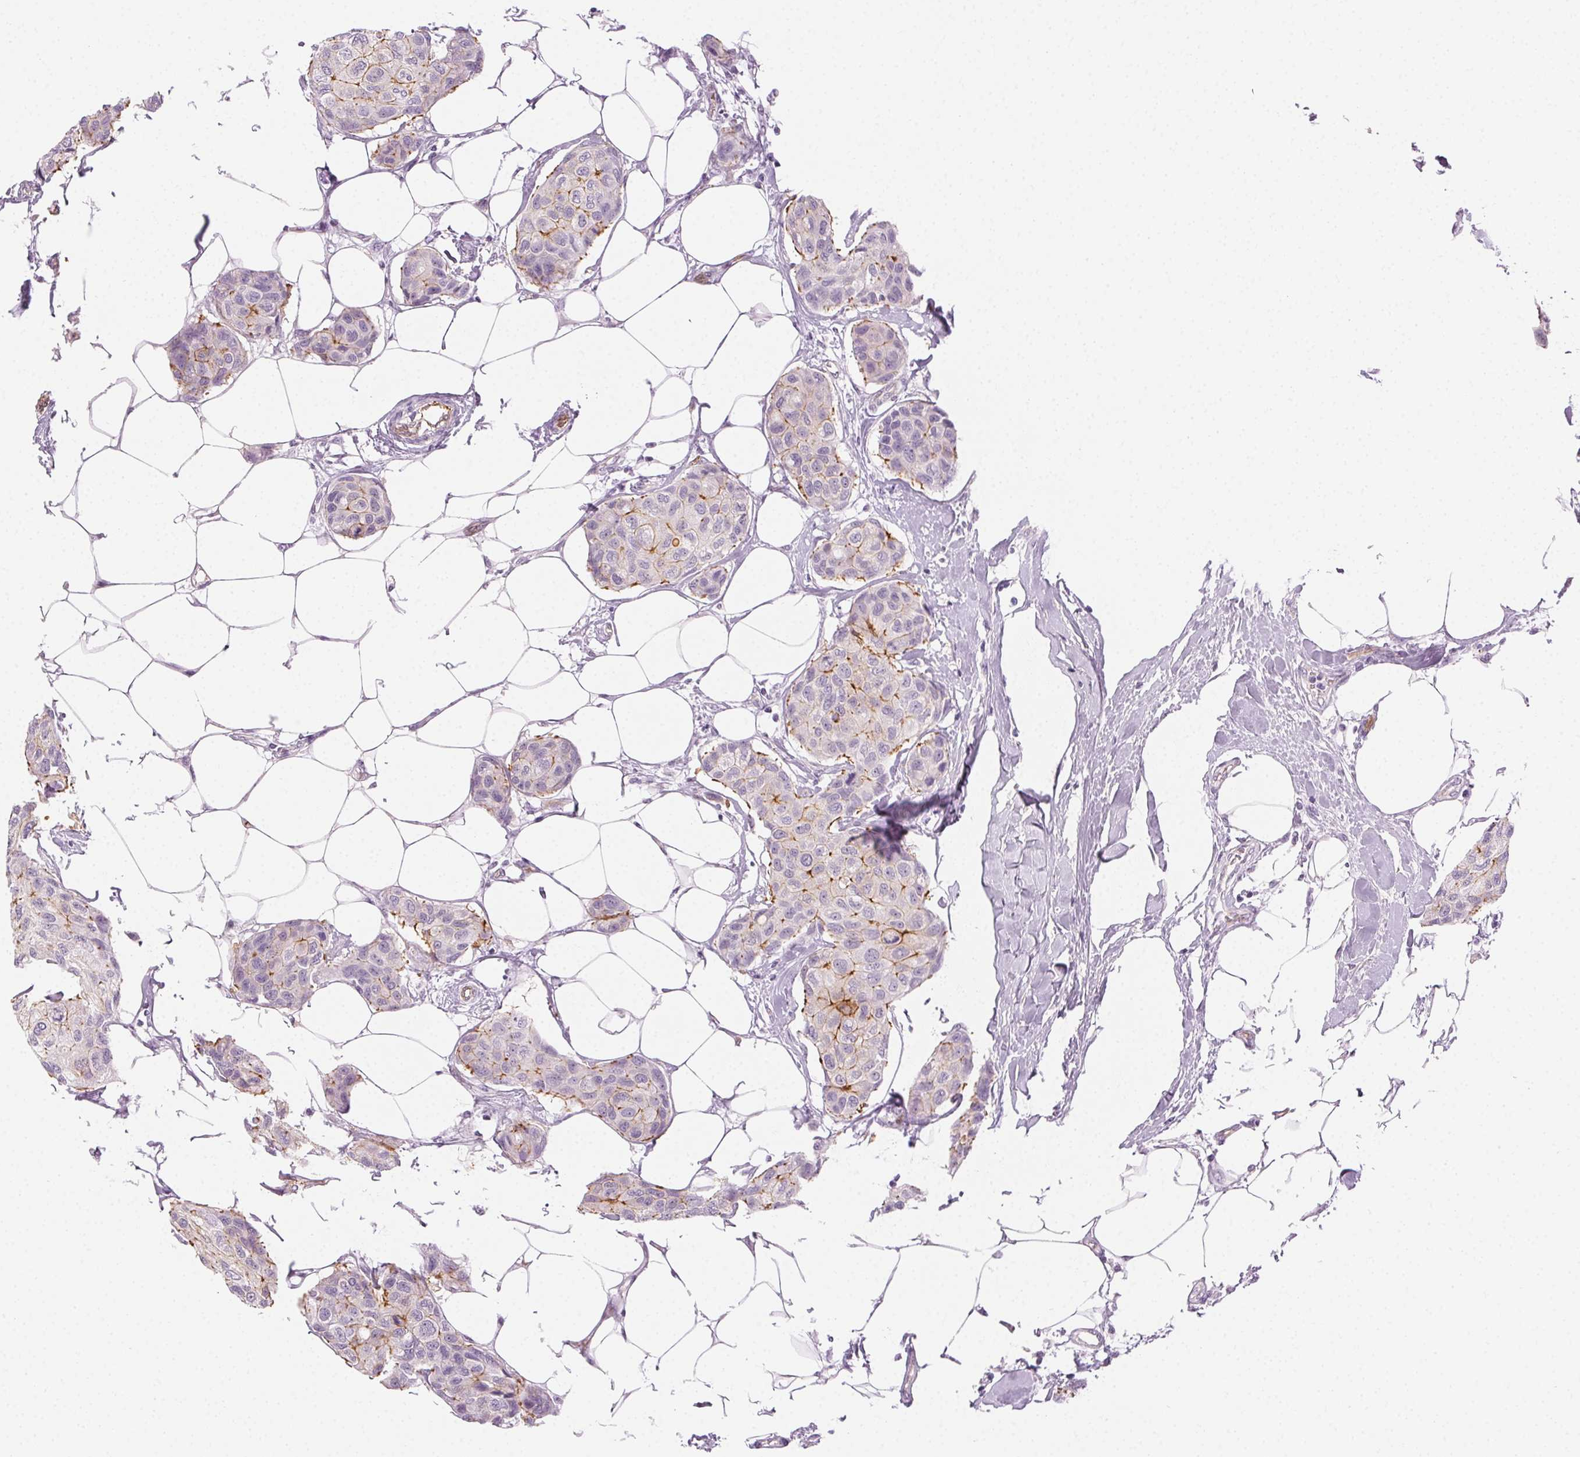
{"staining": {"intensity": "moderate", "quantity": "25%-75%", "location": "cytoplasmic/membranous"}, "tissue": "breast cancer", "cell_type": "Tumor cells", "image_type": "cancer", "snomed": [{"axis": "morphology", "description": "Duct carcinoma"}, {"axis": "topography", "description": "Breast"}], "caption": "Moderate cytoplasmic/membranous staining for a protein is seen in approximately 25%-75% of tumor cells of breast cancer (infiltrating ductal carcinoma) using immunohistochemistry.", "gene": "AIF1L", "patient": {"sex": "female", "age": 80}}